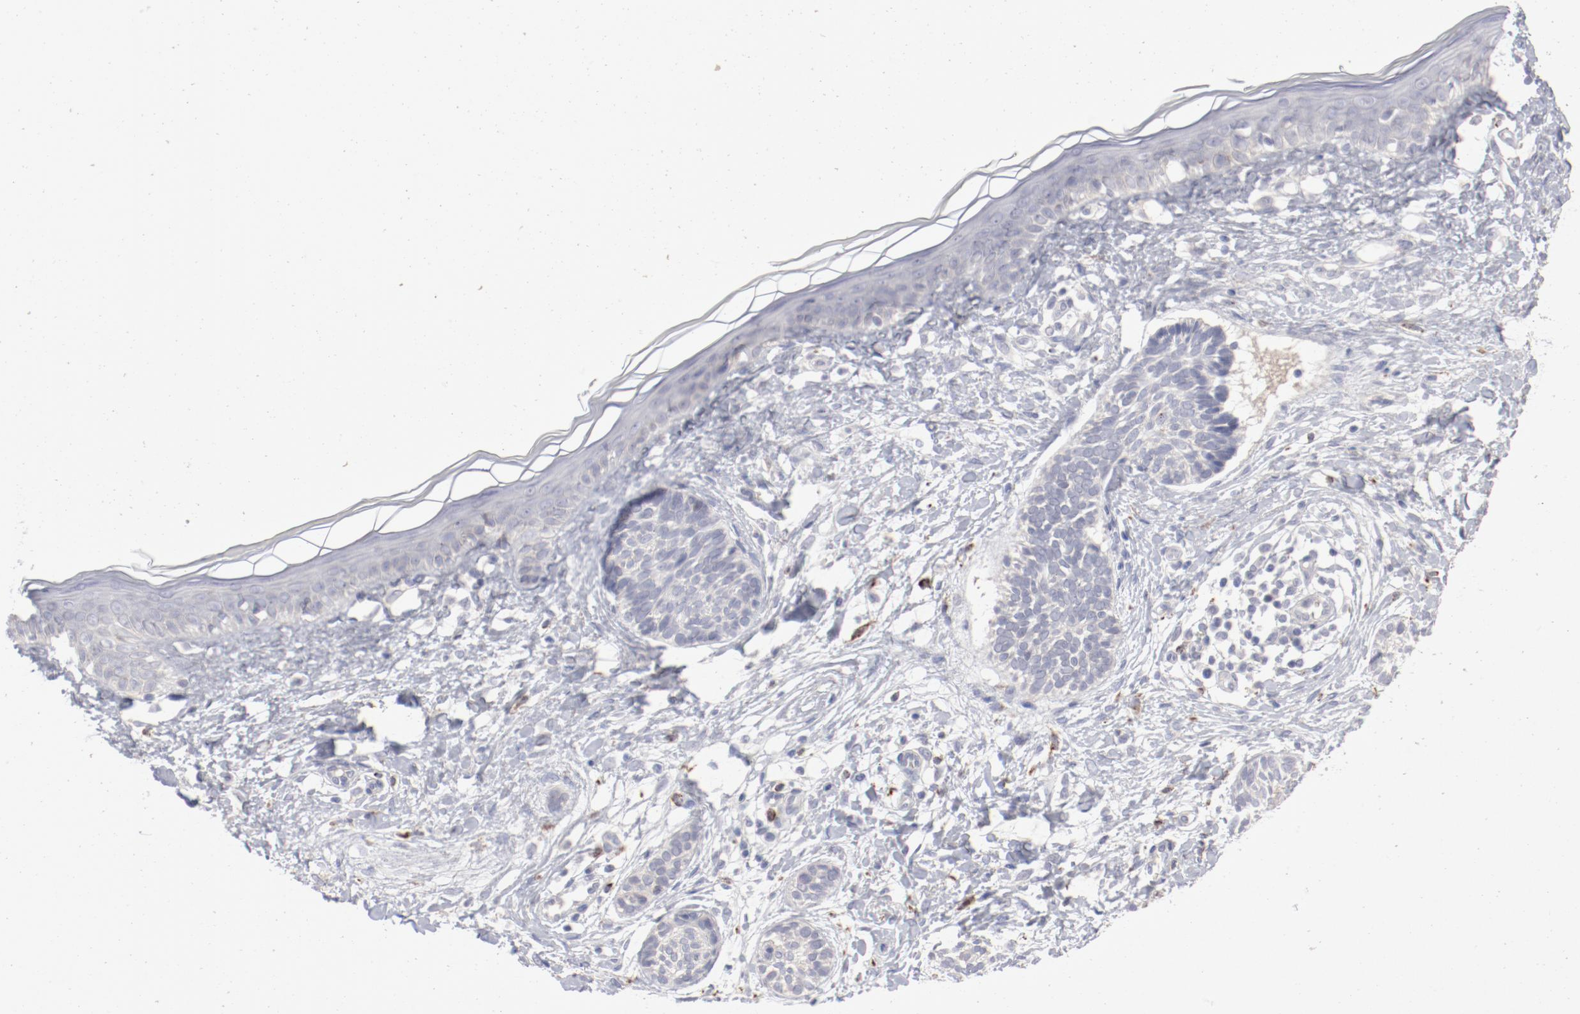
{"staining": {"intensity": "negative", "quantity": "none", "location": "none"}, "tissue": "skin cancer", "cell_type": "Tumor cells", "image_type": "cancer", "snomed": [{"axis": "morphology", "description": "Normal tissue, NOS"}, {"axis": "morphology", "description": "Basal cell carcinoma"}, {"axis": "topography", "description": "Skin"}], "caption": "Micrograph shows no protein staining in tumor cells of basal cell carcinoma (skin) tissue. Nuclei are stained in blue.", "gene": "SH3BGR", "patient": {"sex": "male", "age": 63}}